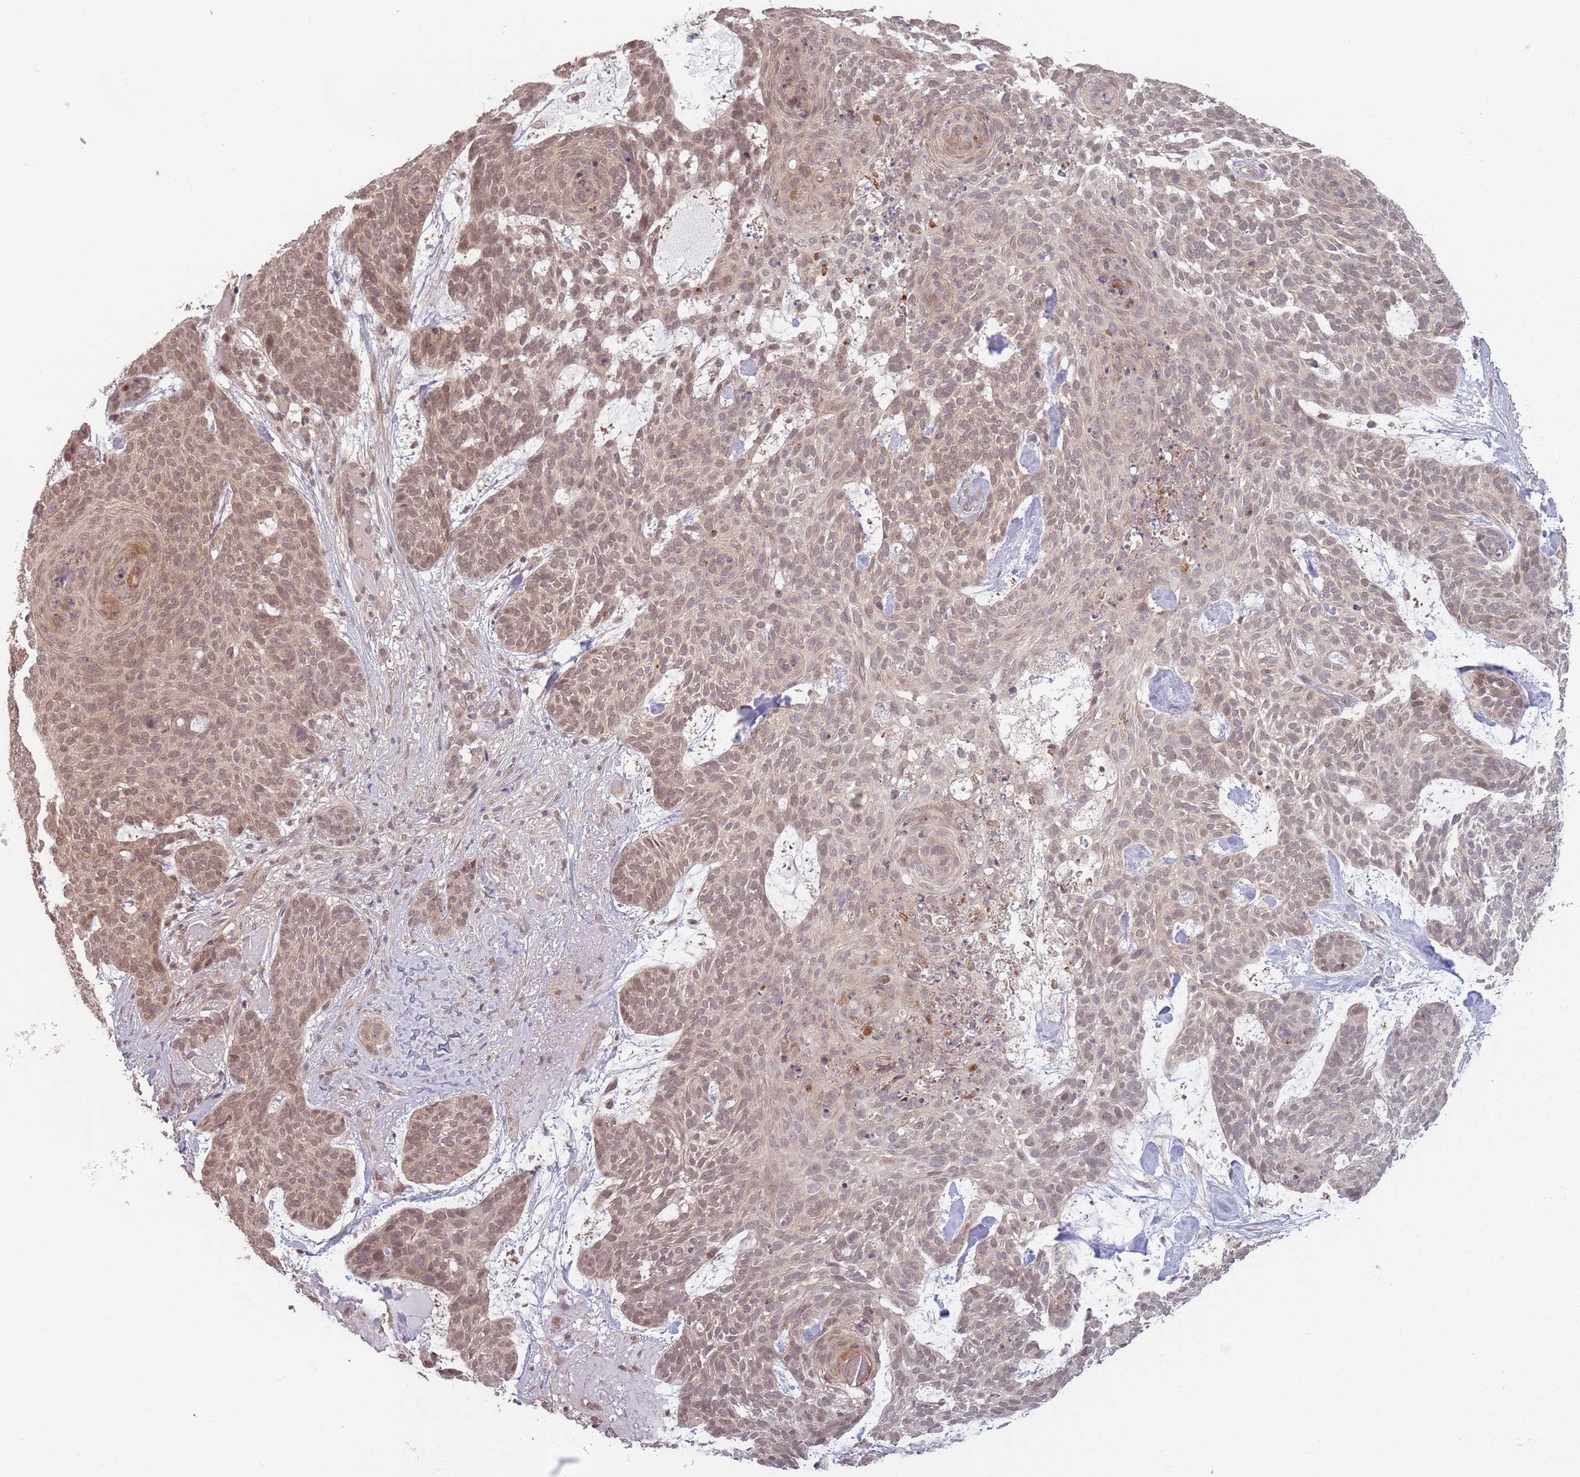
{"staining": {"intensity": "weak", "quantity": "25%-75%", "location": "nuclear"}, "tissue": "skin cancer", "cell_type": "Tumor cells", "image_type": "cancer", "snomed": [{"axis": "morphology", "description": "Basal cell carcinoma"}, {"axis": "topography", "description": "Skin"}], "caption": "Protein expression analysis of skin basal cell carcinoma shows weak nuclear expression in about 25%-75% of tumor cells.", "gene": "CCDC154", "patient": {"sex": "female", "age": 89}}